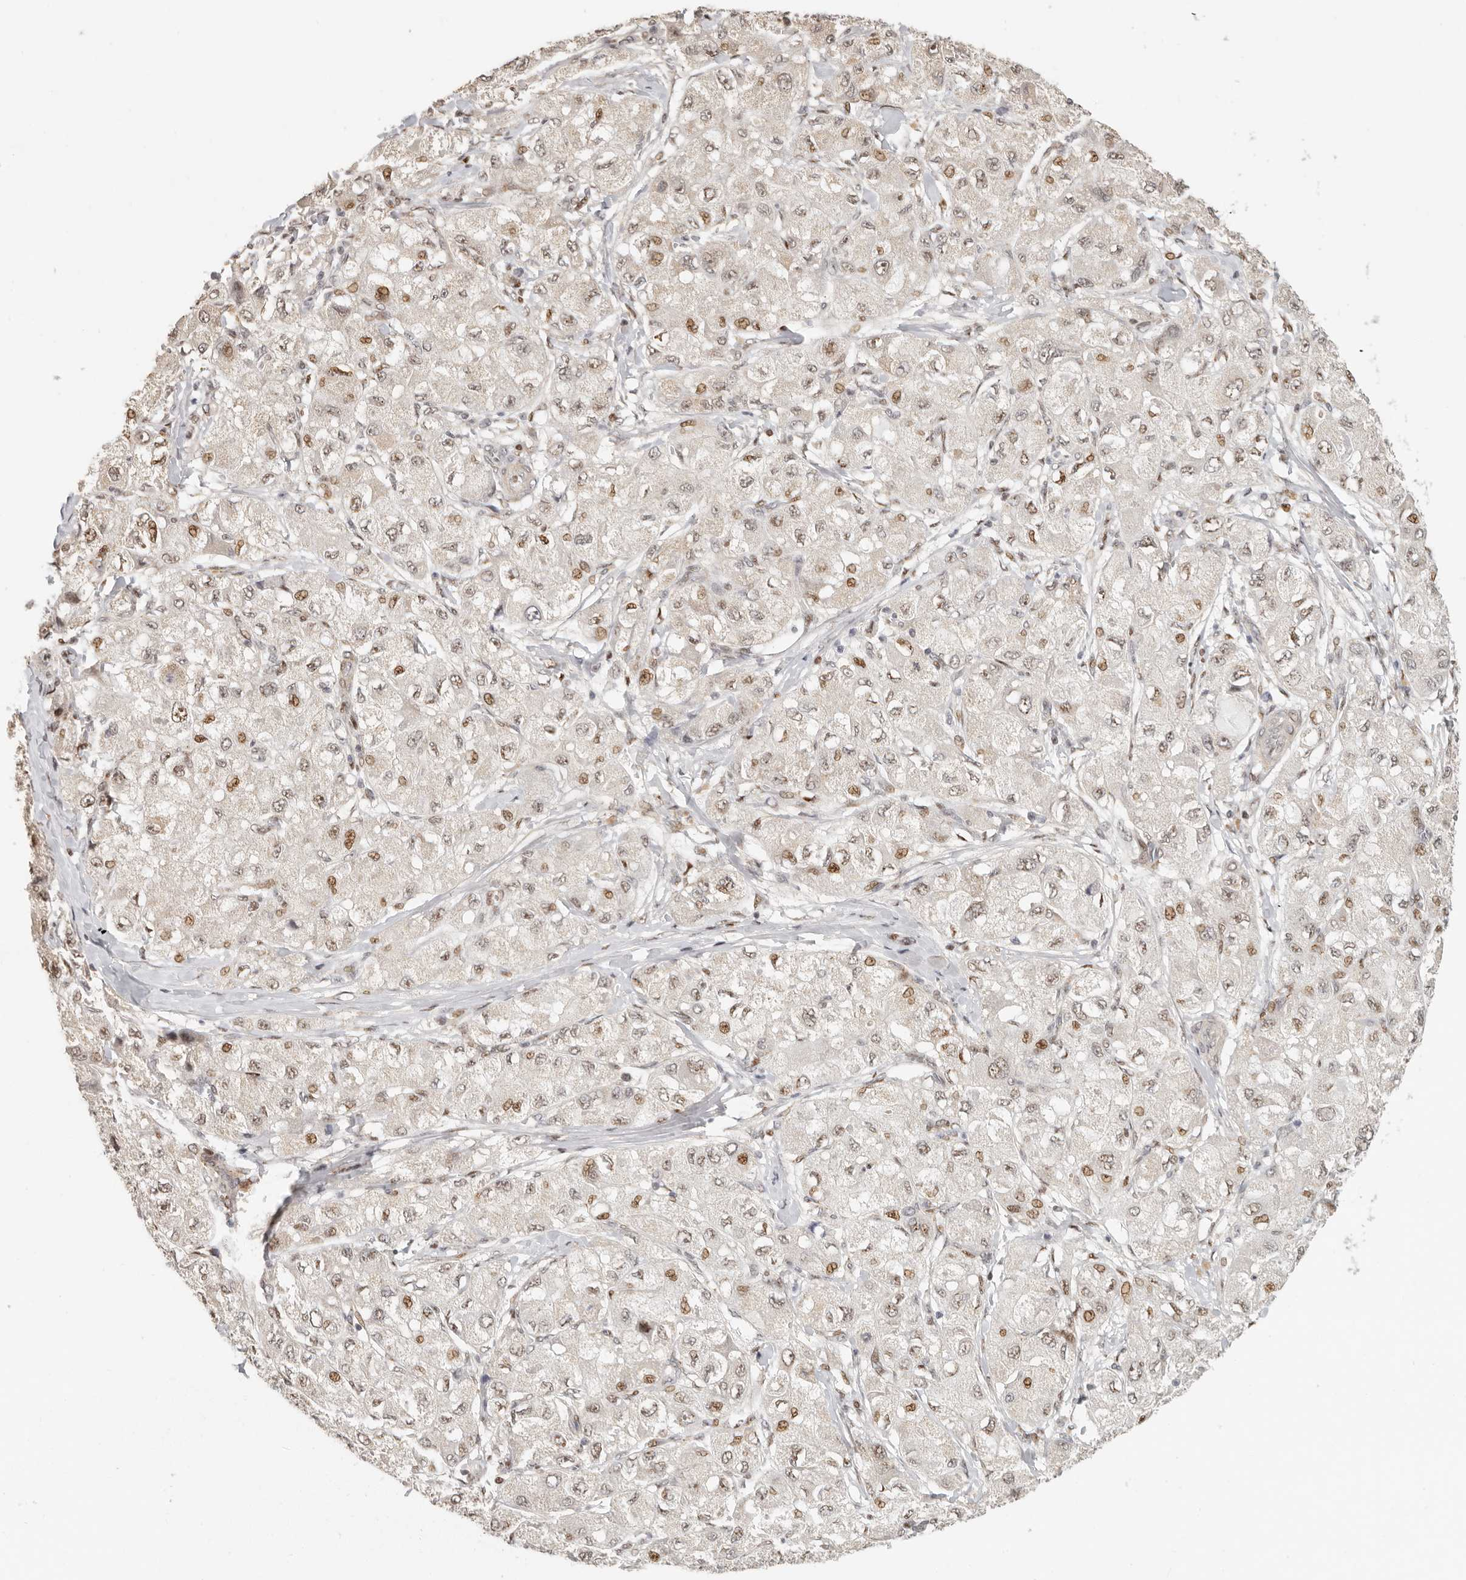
{"staining": {"intensity": "weak", "quantity": ">75%", "location": "nuclear"}, "tissue": "liver cancer", "cell_type": "Tumor cells", "image_type": "cancer", "snomed": [{"axis": "morphology", "description": "Carcinoma, Hepatocellular, NOS"}, {"axis": "topography", "description": "Liver"}], "caption": "This image shows hepatocellular carcinoma (liver) stained with IHC to label a protein in brown. The nuclear of tumor cells show weak positivity for the protein. Nuclei are counter-stained blue.", "gene": "GPBP1L1", "patient": {"sex": "male", "age": 80}}